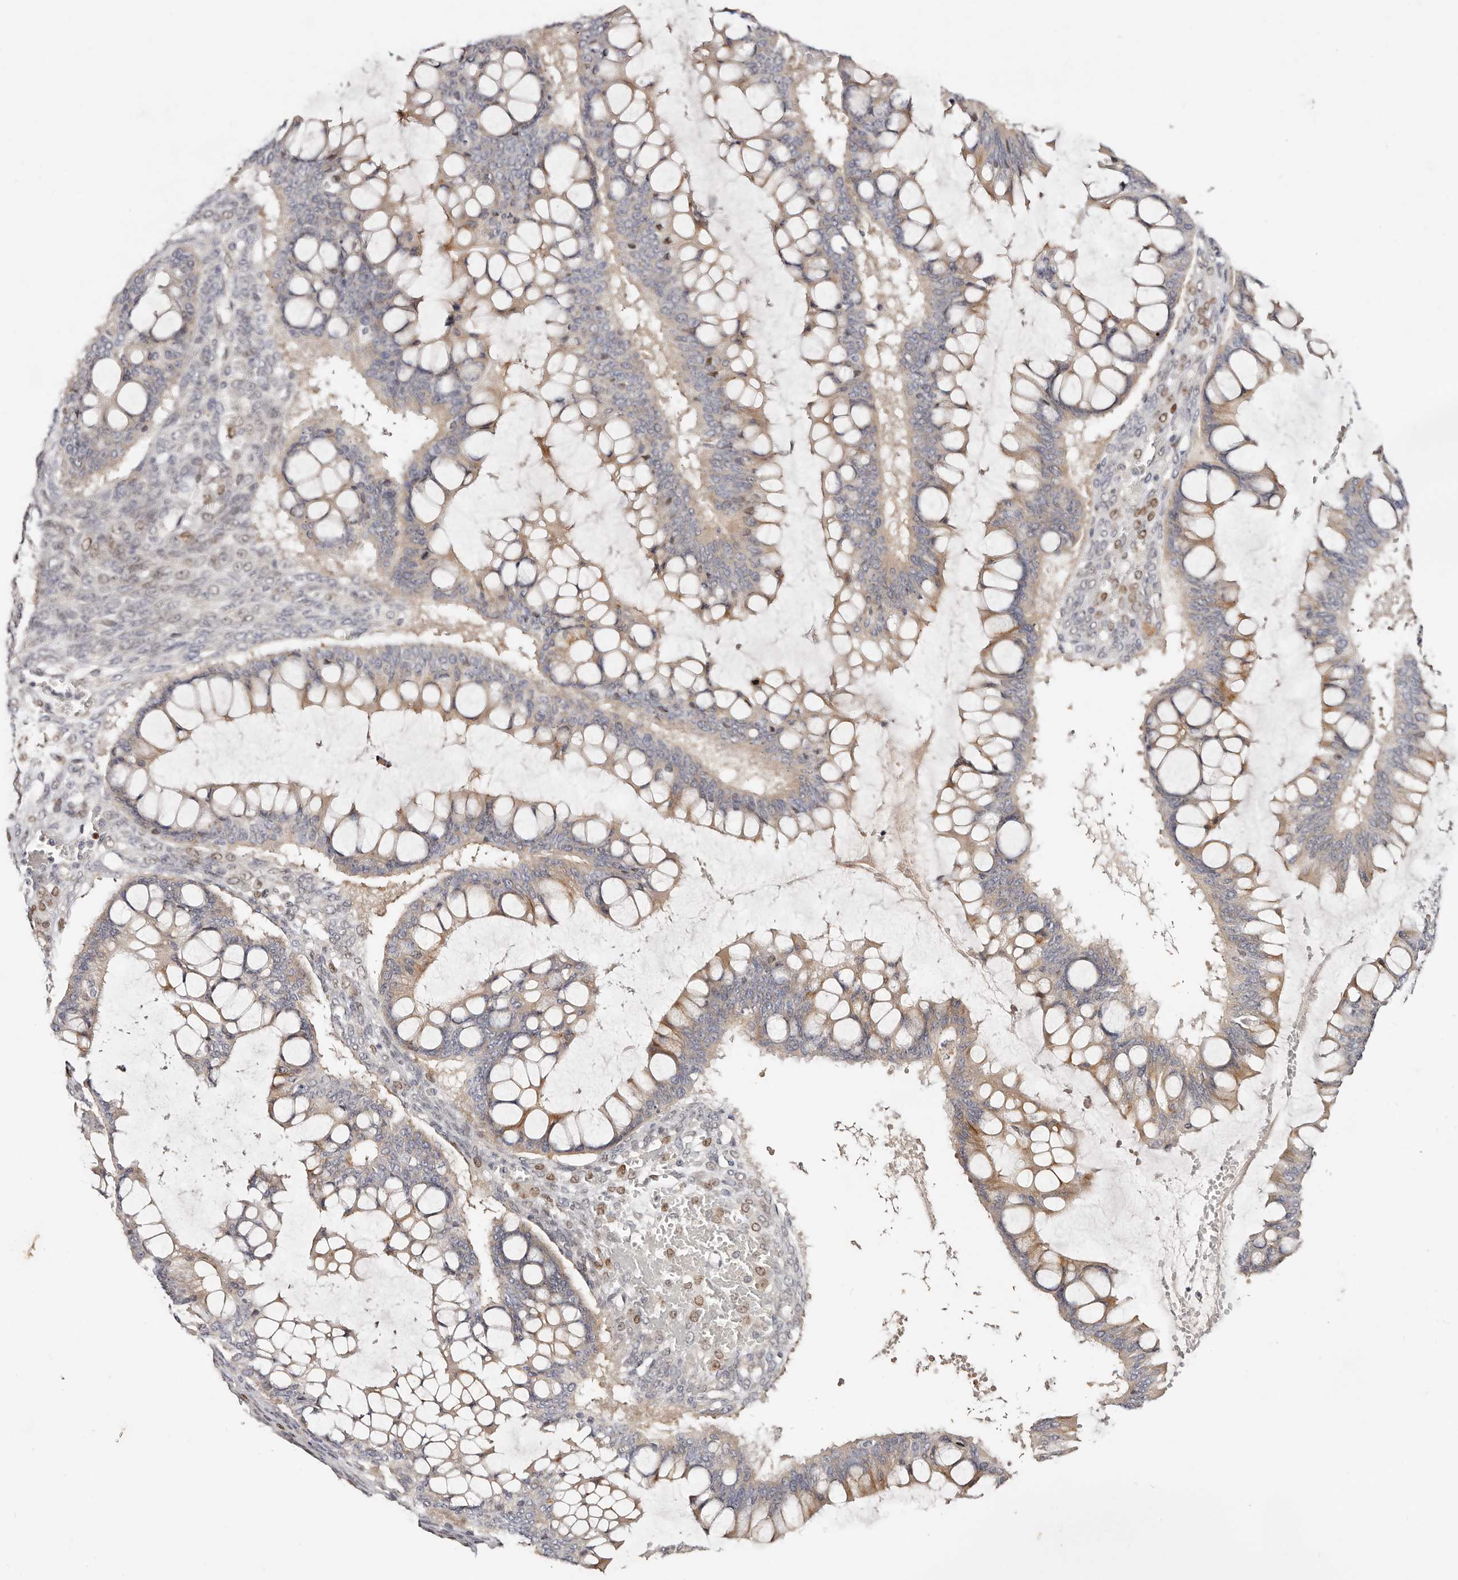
{"staining": {"intensity": "weak", "quantity": "25%-75%", "location": "cytoplasmic/membranous"}, "tissue": "ovarian cancer", "cell_type": "Tumor cells", "image_type": "cancer", "snomed": [{"axis": "morphology", "description": "Cystadenocarcinoma, mucinous, NOS"}, {"axis": "topography", "description": "Ovary"}], "caption": "IHC image of neoplastic tissue: human mucinous cystadenocarcinoma (ovarian) stained using immunohistochemistry shows low levels of weak protein expression localized specifically in the cytoplasmic/membranous of tumor cells, appearing as a cytoplasmic/membranous brown color.", "gene": "IQGAP3", "patient": {"sex": "female", "age": 73}}